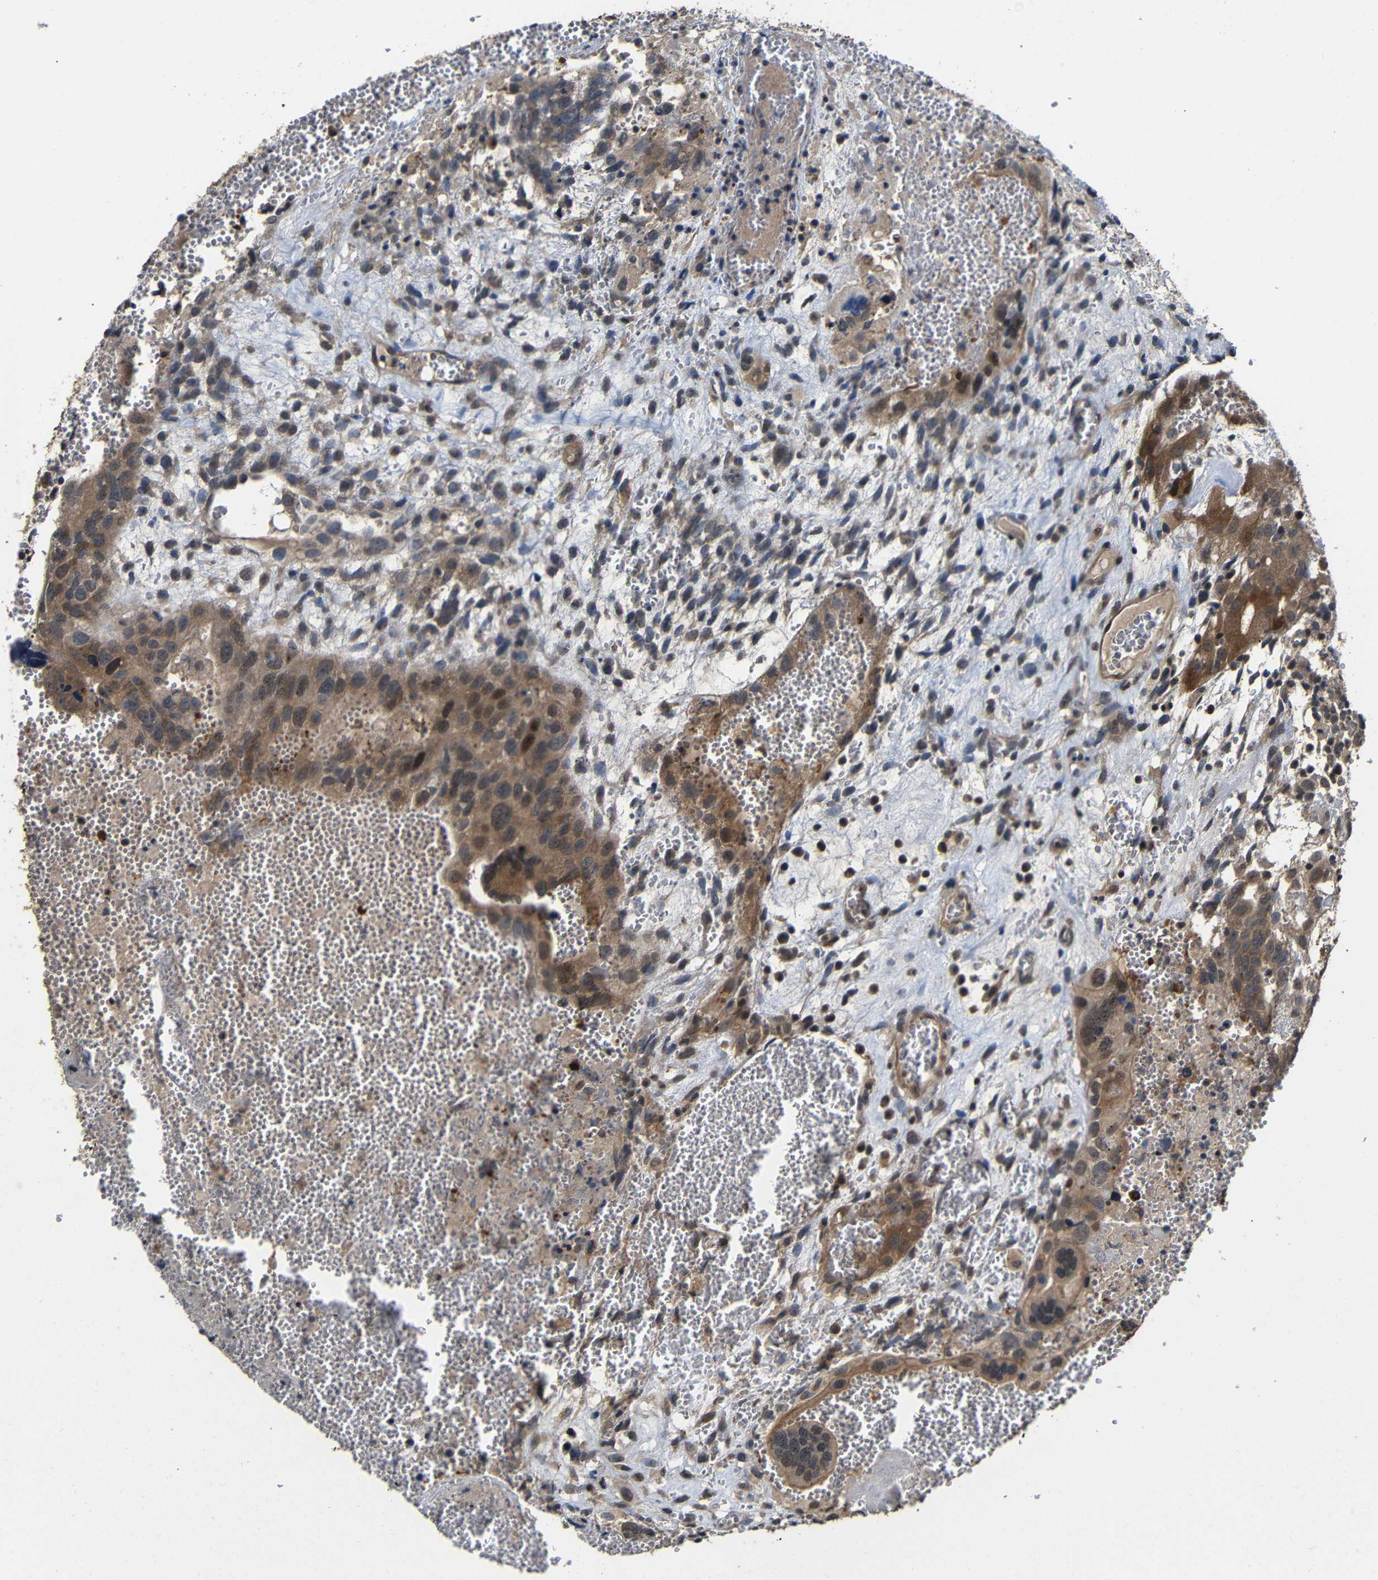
{"staining": {"intensity": "moderate", "quantity": ">75%", "location": "cytoplasmic/membranous"}, "tissue": "testis cancer", "cell_type": "Tumor cells", "image_type": "cancer", "snomed": [{"axis": "morphology", "description": "Seminoma, NOS"}, {"axis": "morphology", "description": "Carcinoma, Embryonal, NOS"}, {"axis": "topography", "description": "Testis"}], "caption": "A photomicrograph showing moderate cytoplasmic/membranous positivity in approximately >75% of tumor cells in testis cancer, as visualized by brown immunohistochemical staining.", "gene": "ATG12", "patient": {"sex": "male", "age": 52}}